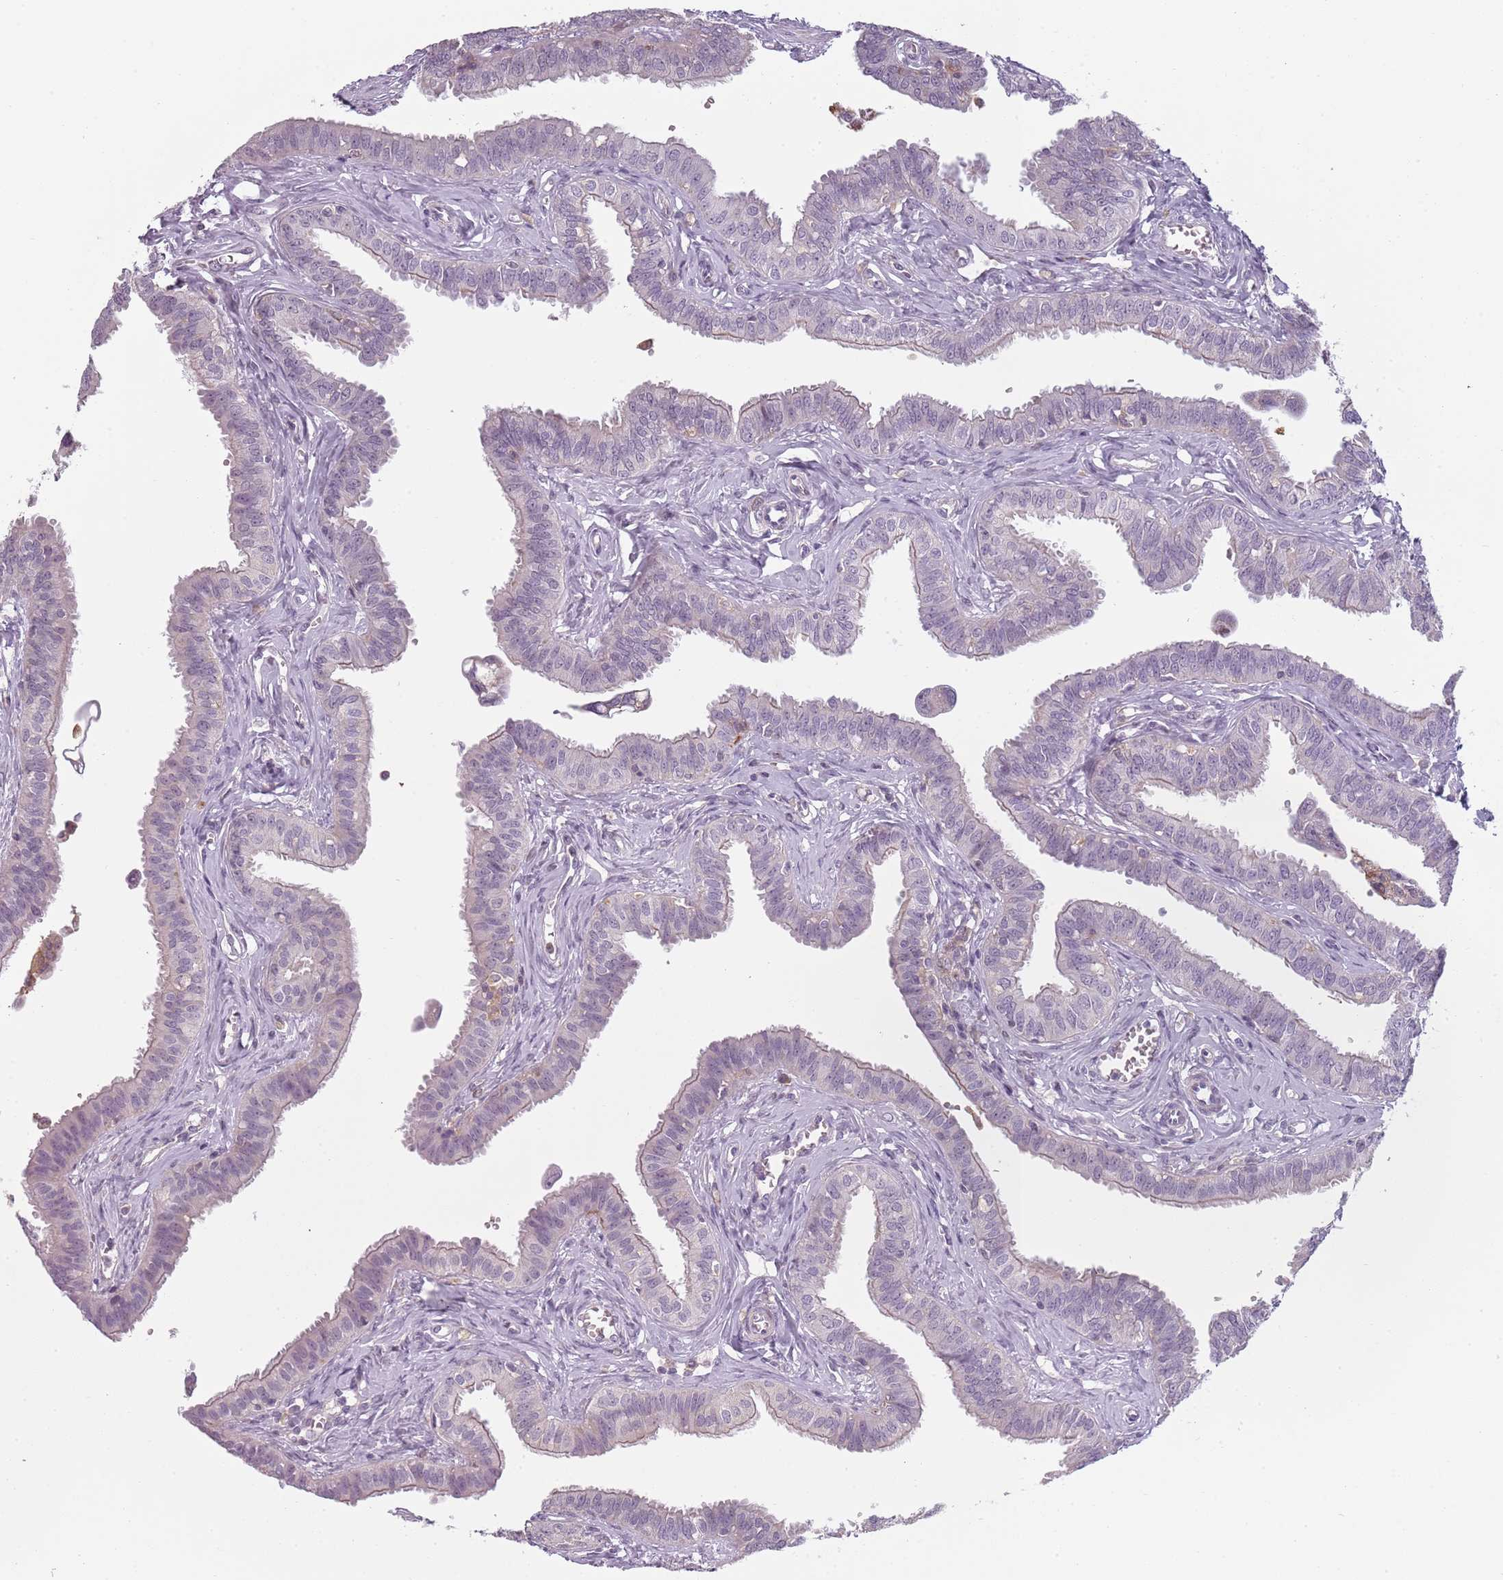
{"staining": {"intensity": "weak", "quantity": "25%-75%", "location": "cytoplasmic/membranous"}, "tissue": "fallopian tube", "cell_type": "Glandular cells", "image_type": "normal", "snomed": [{"axis": "morphology", "description": "Normal tissue, NOS"}, {"axis": "morphology", "description": "Carcinoma, NOS"}, {"axis": "topography", "description": "Fallopian tube"}, {"axis": "topography", "description": "Ovary"}], "caption": "Immunohistochemistry (DAB (3,3'-diaminobenzidine)) staining of unremarkable fallopian tube exhibits weak cytoplasmic/membranous protein staining in approximately 25%-75% of glandular cells. Ihc stains the protein of interest in brown and the nuclei are stained blue.", "gene": "CC2D2B", "patient": {"sex": "female", "age": 59}}